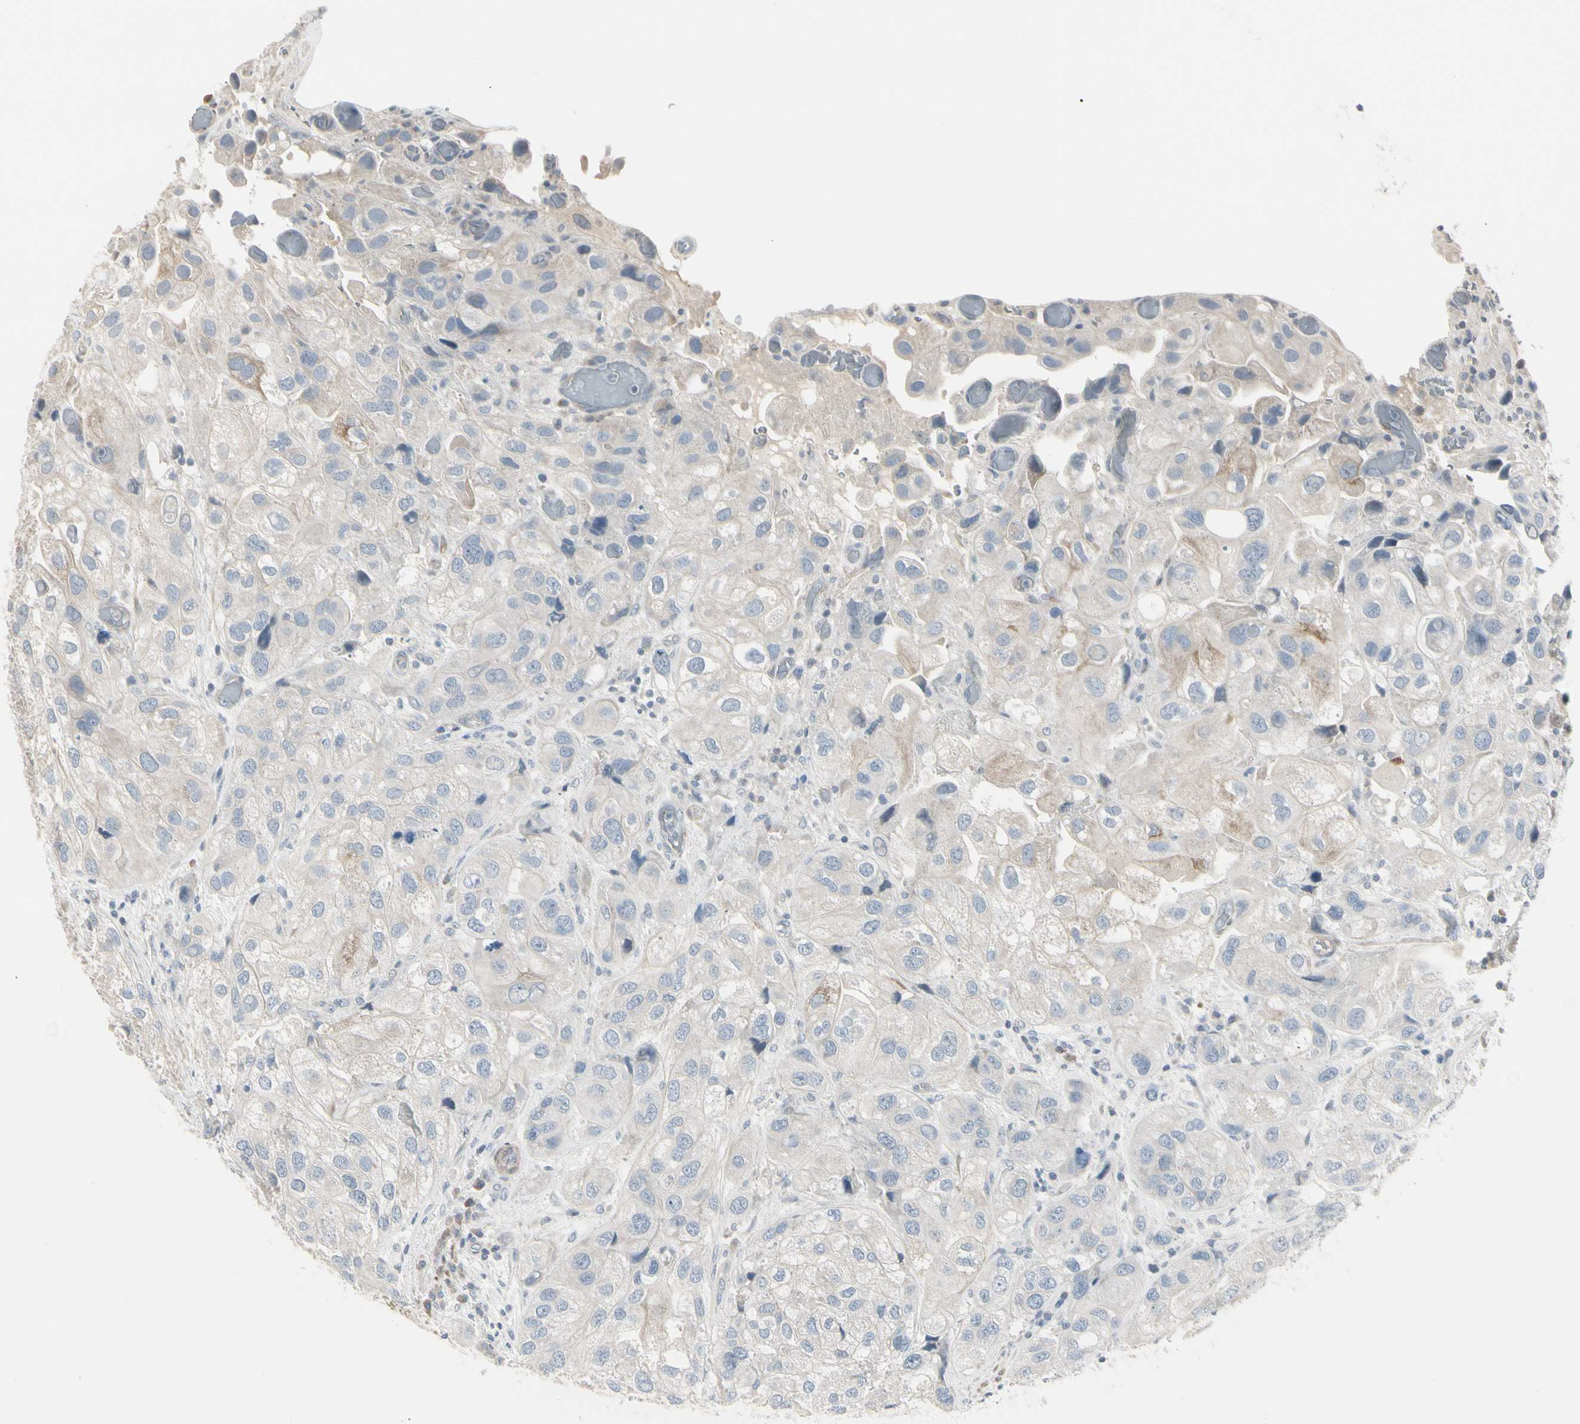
{"staining": {"intensity": "weak", "quantity": "<25%", "location": "cytoplasmic/membranous"}, "tissue": "urothelial cancer", "cell_type": "Tumor cells", "image_type": "cancer", "snomed": [{"axis": "morphology", "description": "Urothelial carcinoma, High grade"}, {"axis": "topography", "description": "Urinary bladder"}], "caption": "The immunohistochemistry (IHC) image has no significant positivity in tumor cells of high-grade urothelial carcinoma tissue.", "gene": "DMPK", "patient": {"sex": "female", "age": 64}}